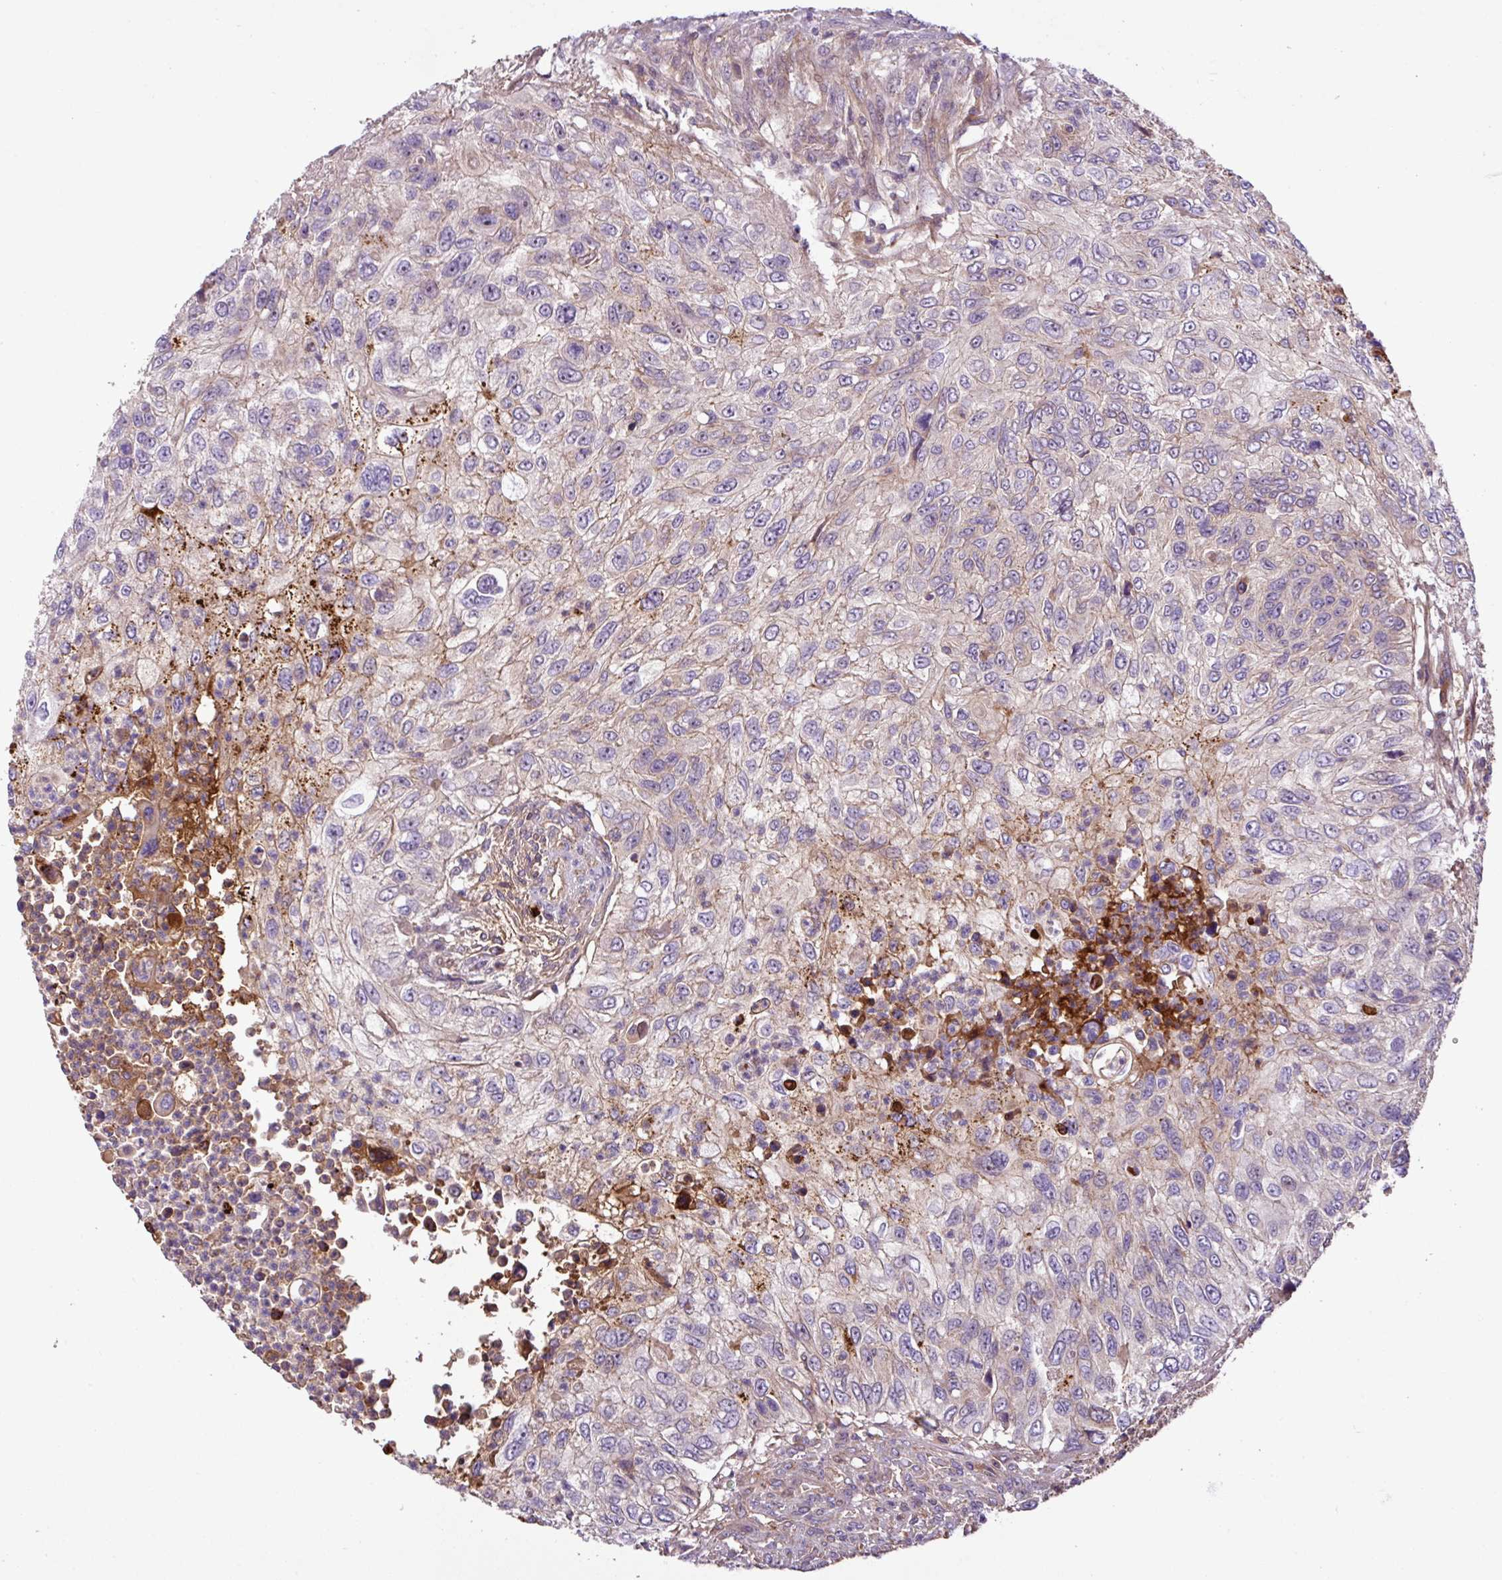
{"staining": {"intensity": "weak", "quantity": "<25%", "location": "cytoplasmic/membranous"}, "tissue": "urothelial cancer", "cell_type": "Tumor cells", "image_type": "cancer", "snomed": [{"axis": "morphology", "description": "Urothelial carcinoma, High grade"}, {"axis": "topography", "description": "Urinary bladder"}], "caption": "The micrograph exhibits no staining of tumor cells in urothelial cancer.", "gene": "ZNF266", "patient": {"sex": "female", "age": 60}}